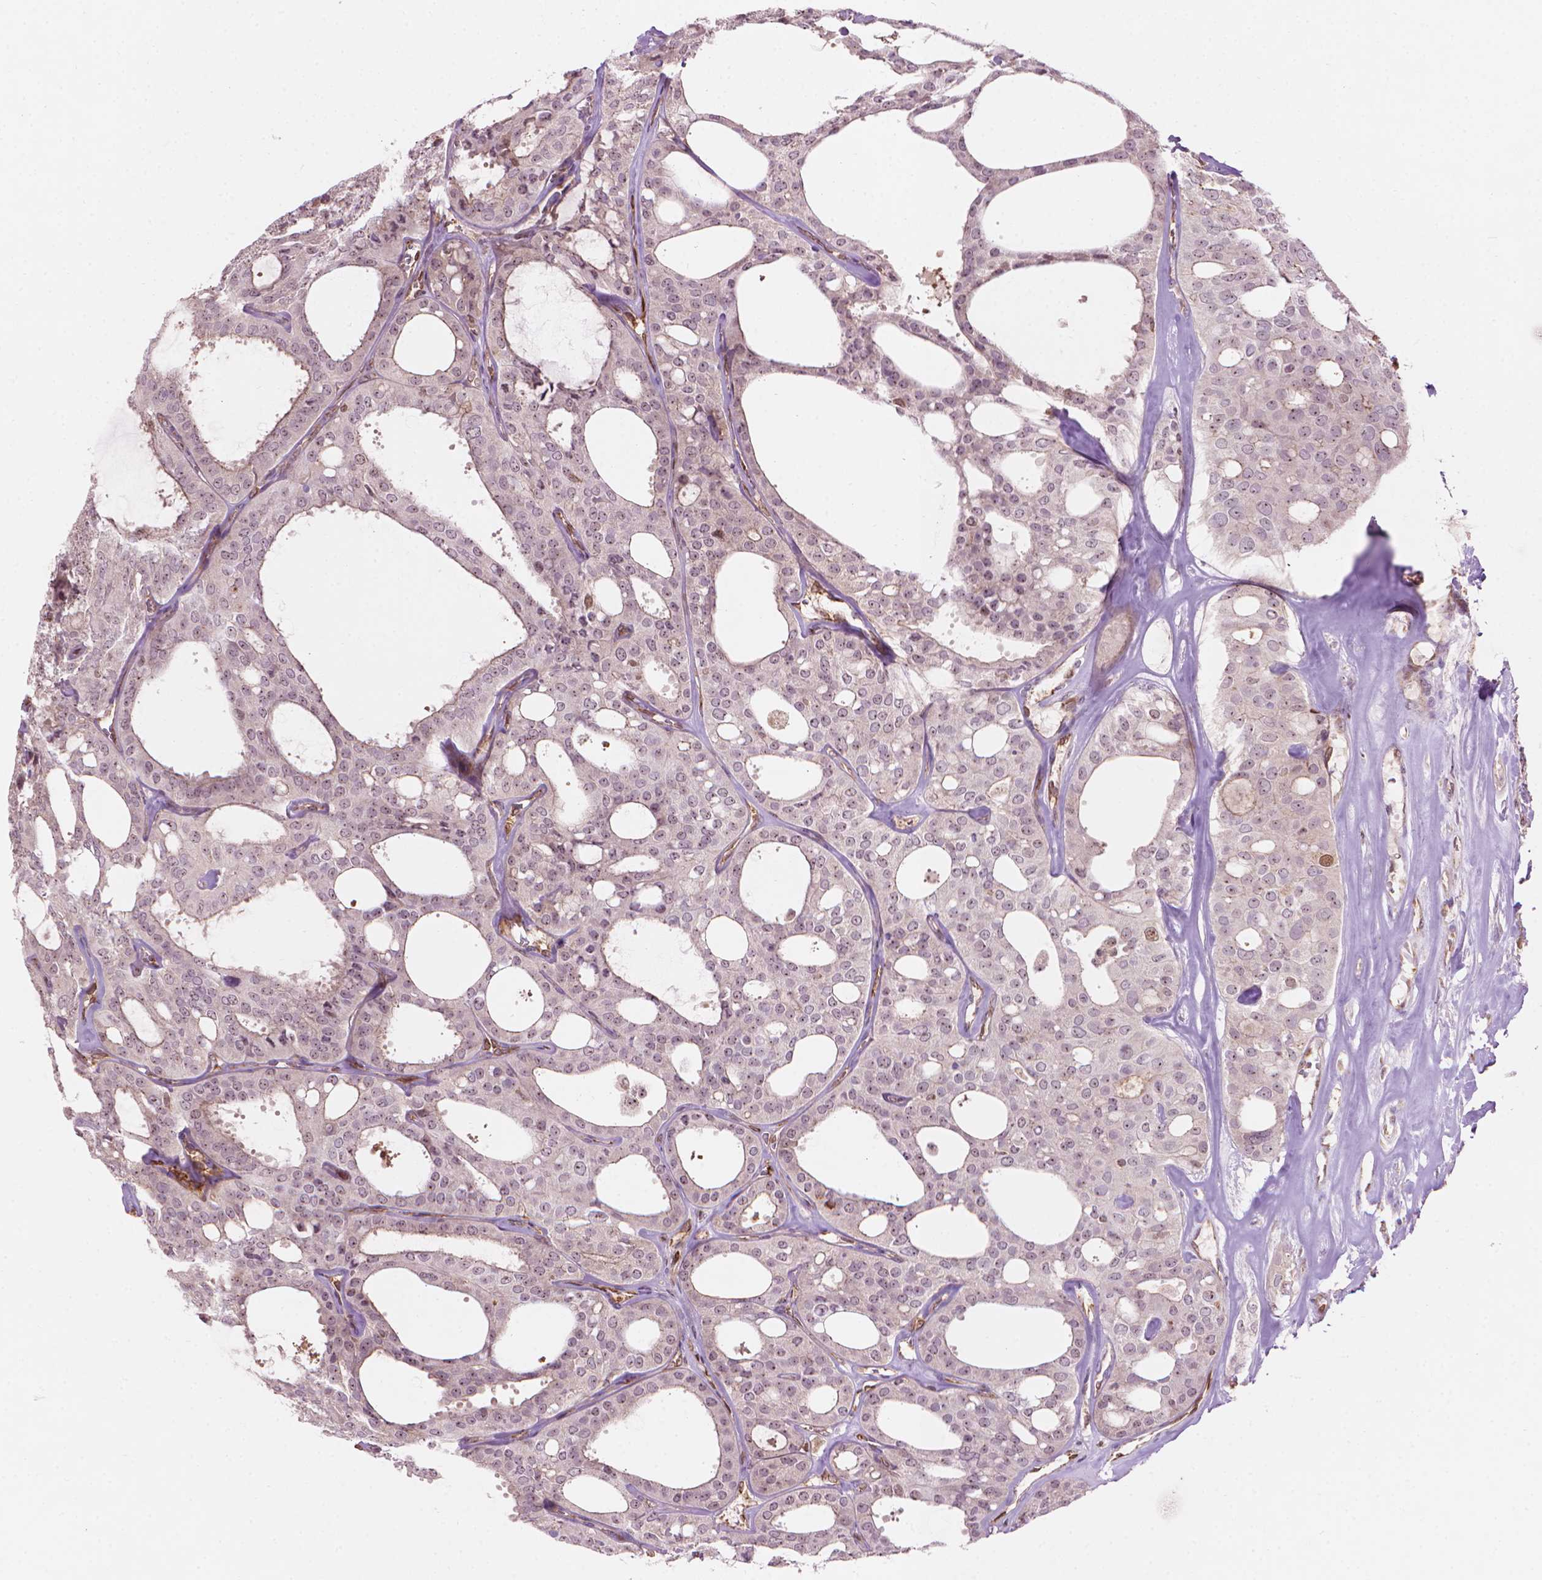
{"staining": {"intensity": "moderate", "quantity": "<25%", "location": "nuclear"}, "tissue": "thyroid cancer", "cell_type": "Tumor cells", "image_type": "cancer", "snomed": [{"axis": "morphology", "description": "Follicular adenoma carcinoma, NOS"}, {"axis": "topography", "description": "Thyroid gland"}], "caption": "An image of thyroid cancer (follicular adenoma carcinoma) stained for a protein shows moderate nuclear brown staining in tumor cells. Nuclei are stained in blue.", "gene": "SMC2", "patient": {"sex": "male", "age": 75}}